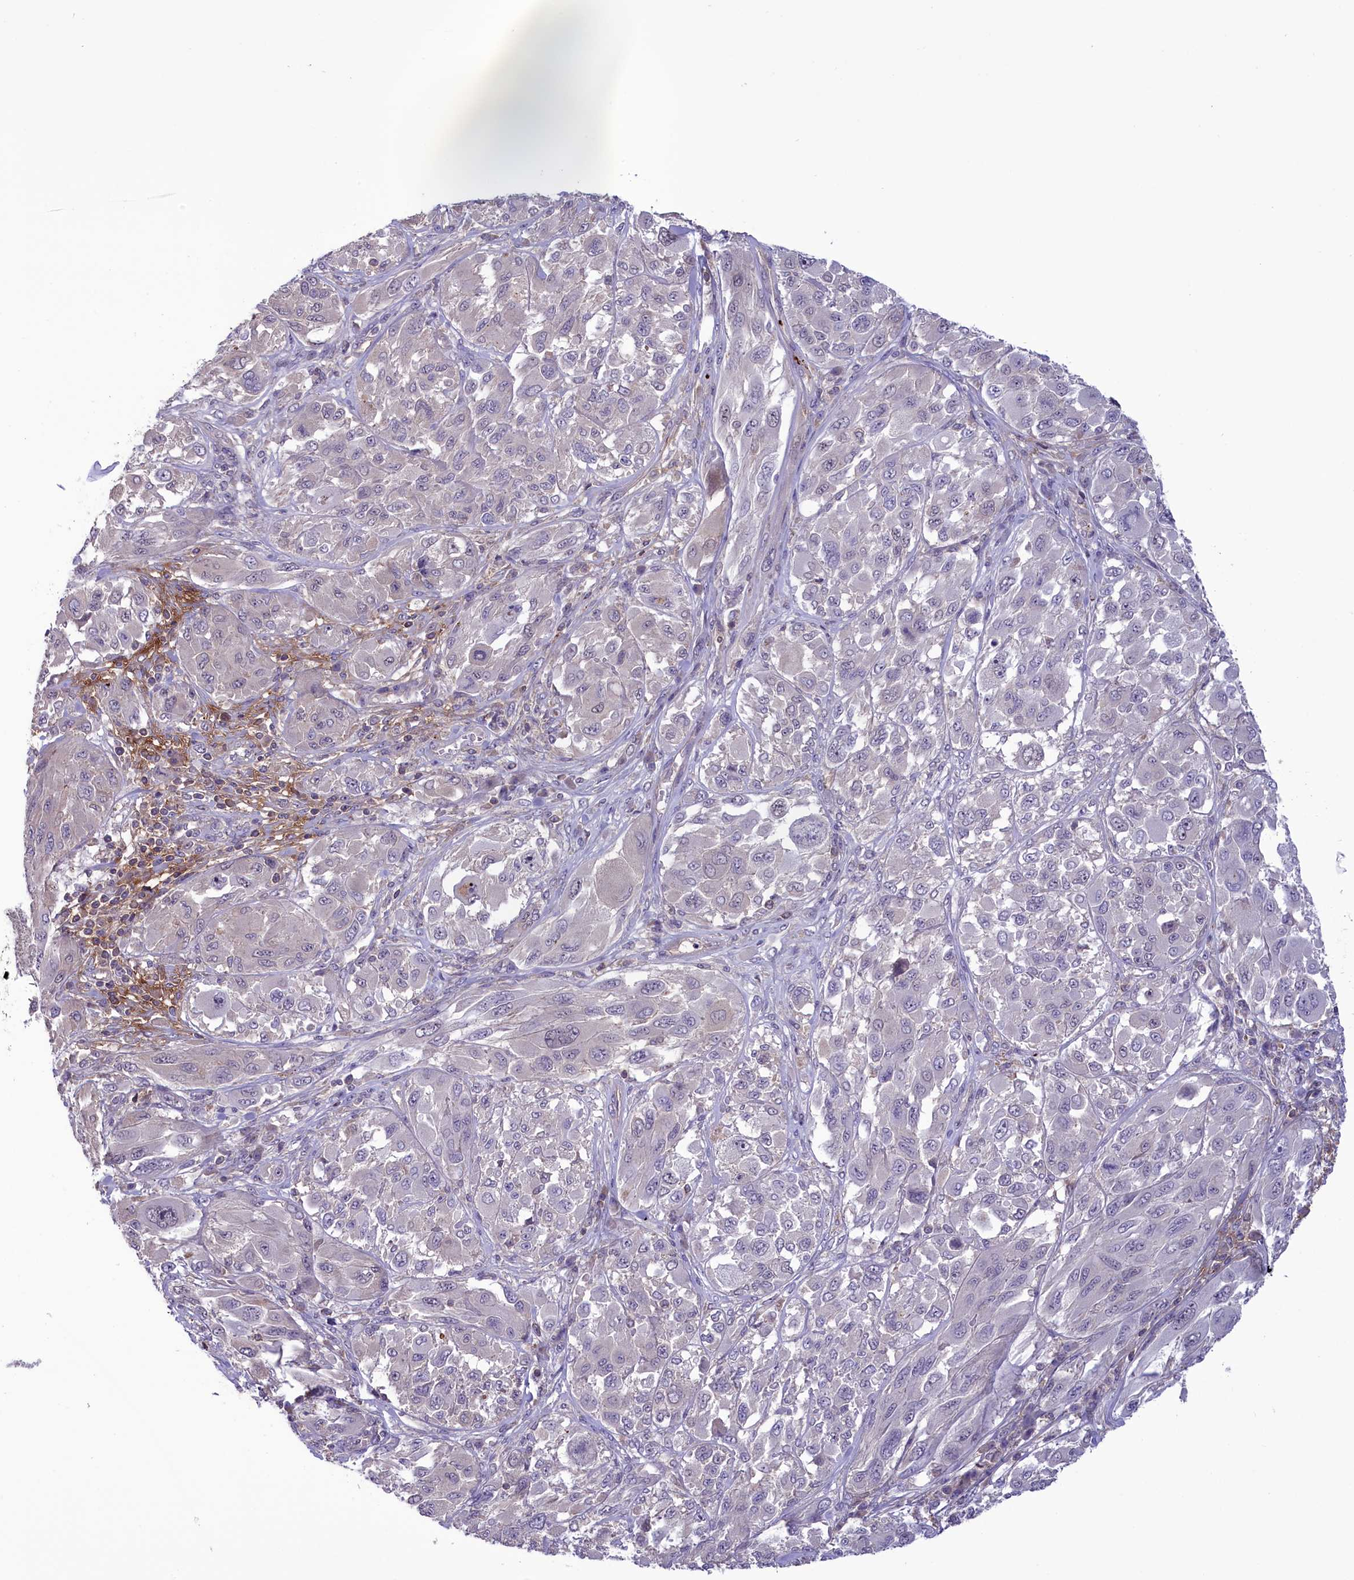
{"staining": {"intensity": "negative", "quantity": "none", "location": "none"}, "tissue": "melanoma", "cell_type": "Tumor cells", "image_type": "cancer", "snomed": [{"axis": "morphology", "description": "Malignant melanoma, NOS"}, {"axis": "topography", "description": "Skin"}], "caption": "Tumor cells are negative for brown protein staining in malignant melanoma.", "gene": "HEATR3", "patient": {"sex": "female", "age": 91}}